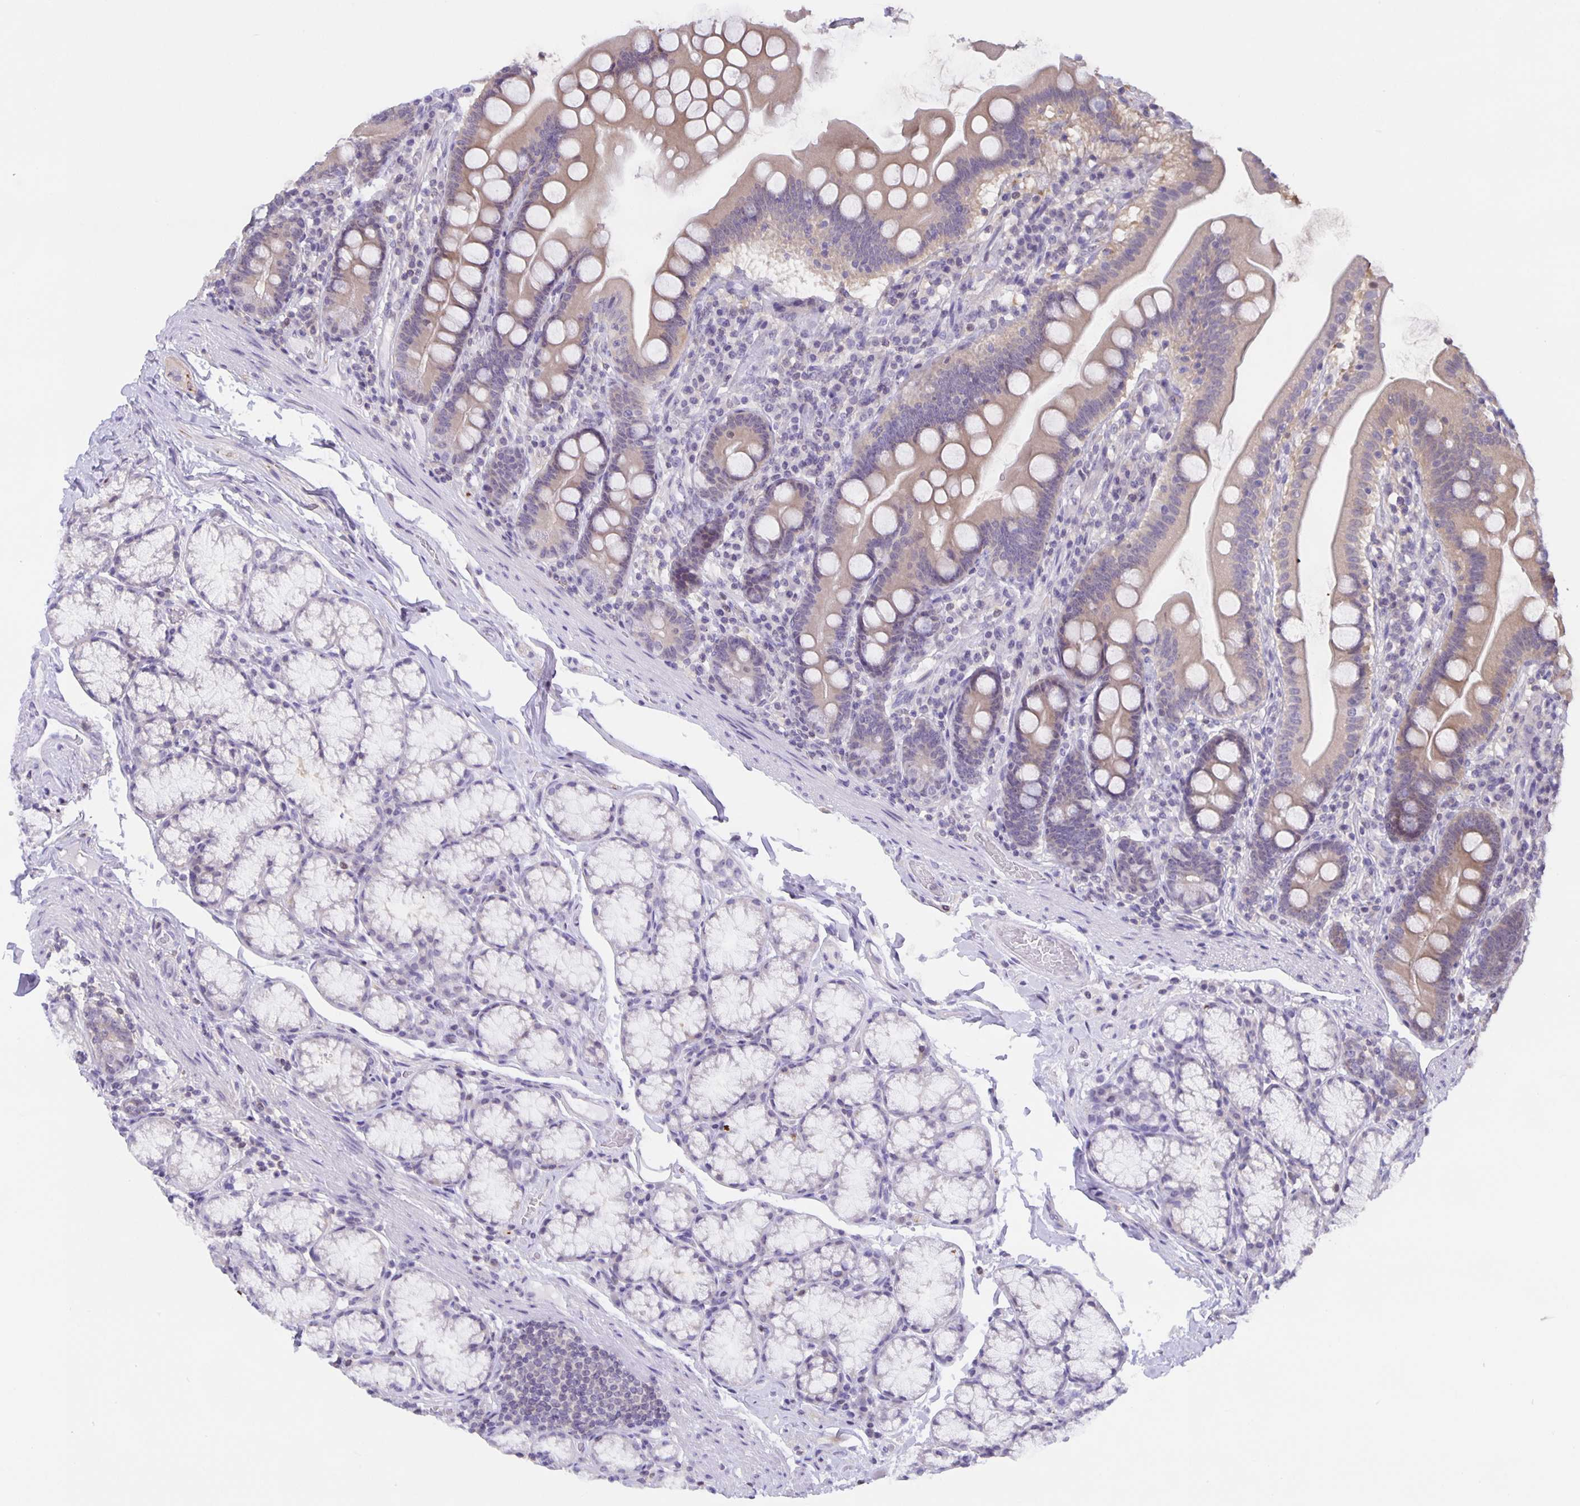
{"staining": {"intensity": "weak", "quantity": ">75%", "location": "cytoplasmic/membranous"}, "tissue": "duodenum", "cell_type": "Glandular cells", "image_type": "normal", "snomed": [{"axis": "morphology", "description": "Normal tissue, NOS"}, {"axis": "topography", "description": "Duodenum"}], "caption": "Protein staining of unremarkable duodenum exhibits weak cytoplasmic/membranous staining in about >75% of glandular cells.", "gene": "MARCHF6", "patient": {"sex": "female", "age": 67}}